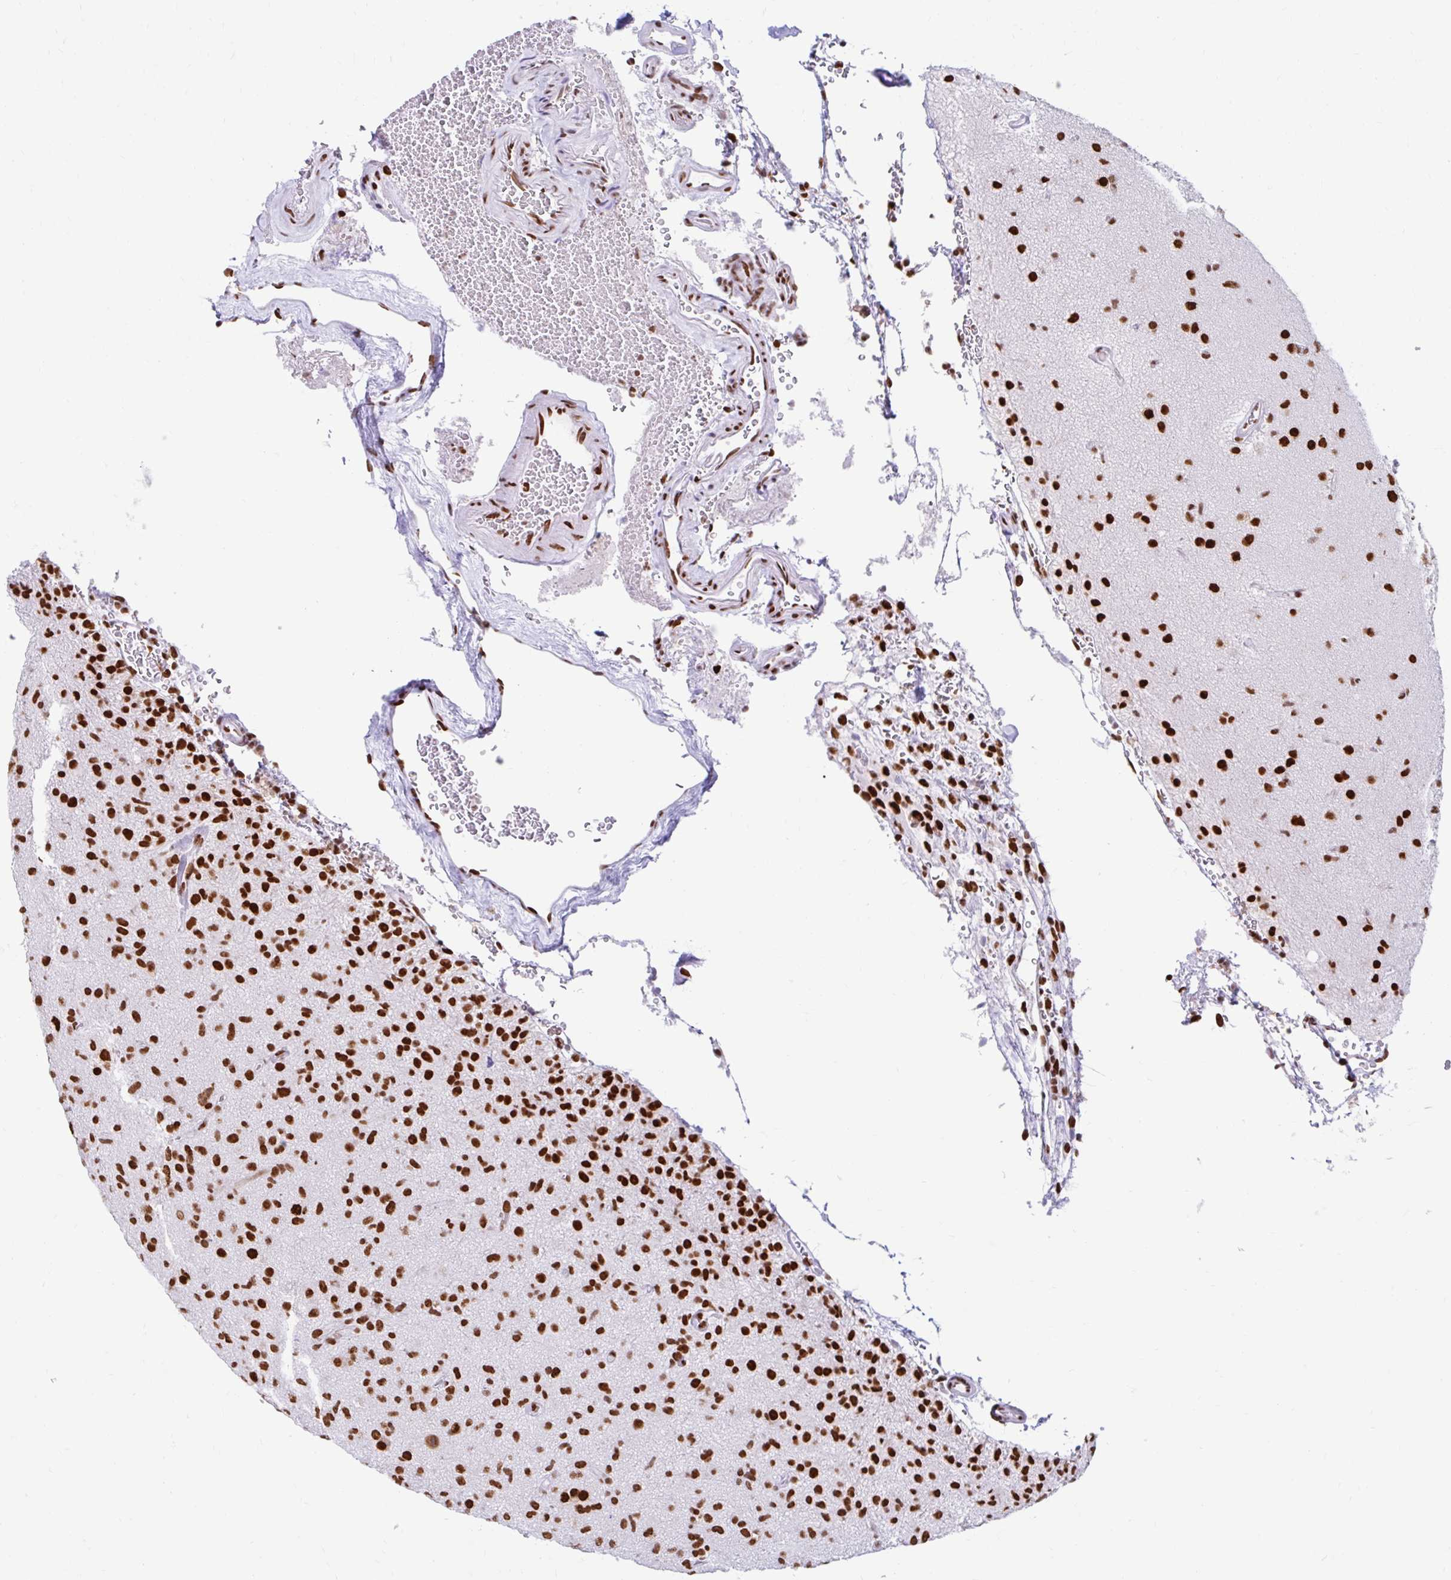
{"staining": {"intensity": "strong", "quantity": ">75%", "location": "nuclear"}, "tissue": "glioma", "cell_type": "Tumor cells", "image_type": "cancer", "snomed": [{"axis": "morphology", "description": "Glioma, malignant, Low grade"}, {"axis": "topography", "description": "Brain"}], "caption": "Protein staining demonstrates strong nuclear expression in approximately >75% of tumor cells in glioma.", "gene": "KHDRBS1", "patient": {"sex": "male", "age": 65}}